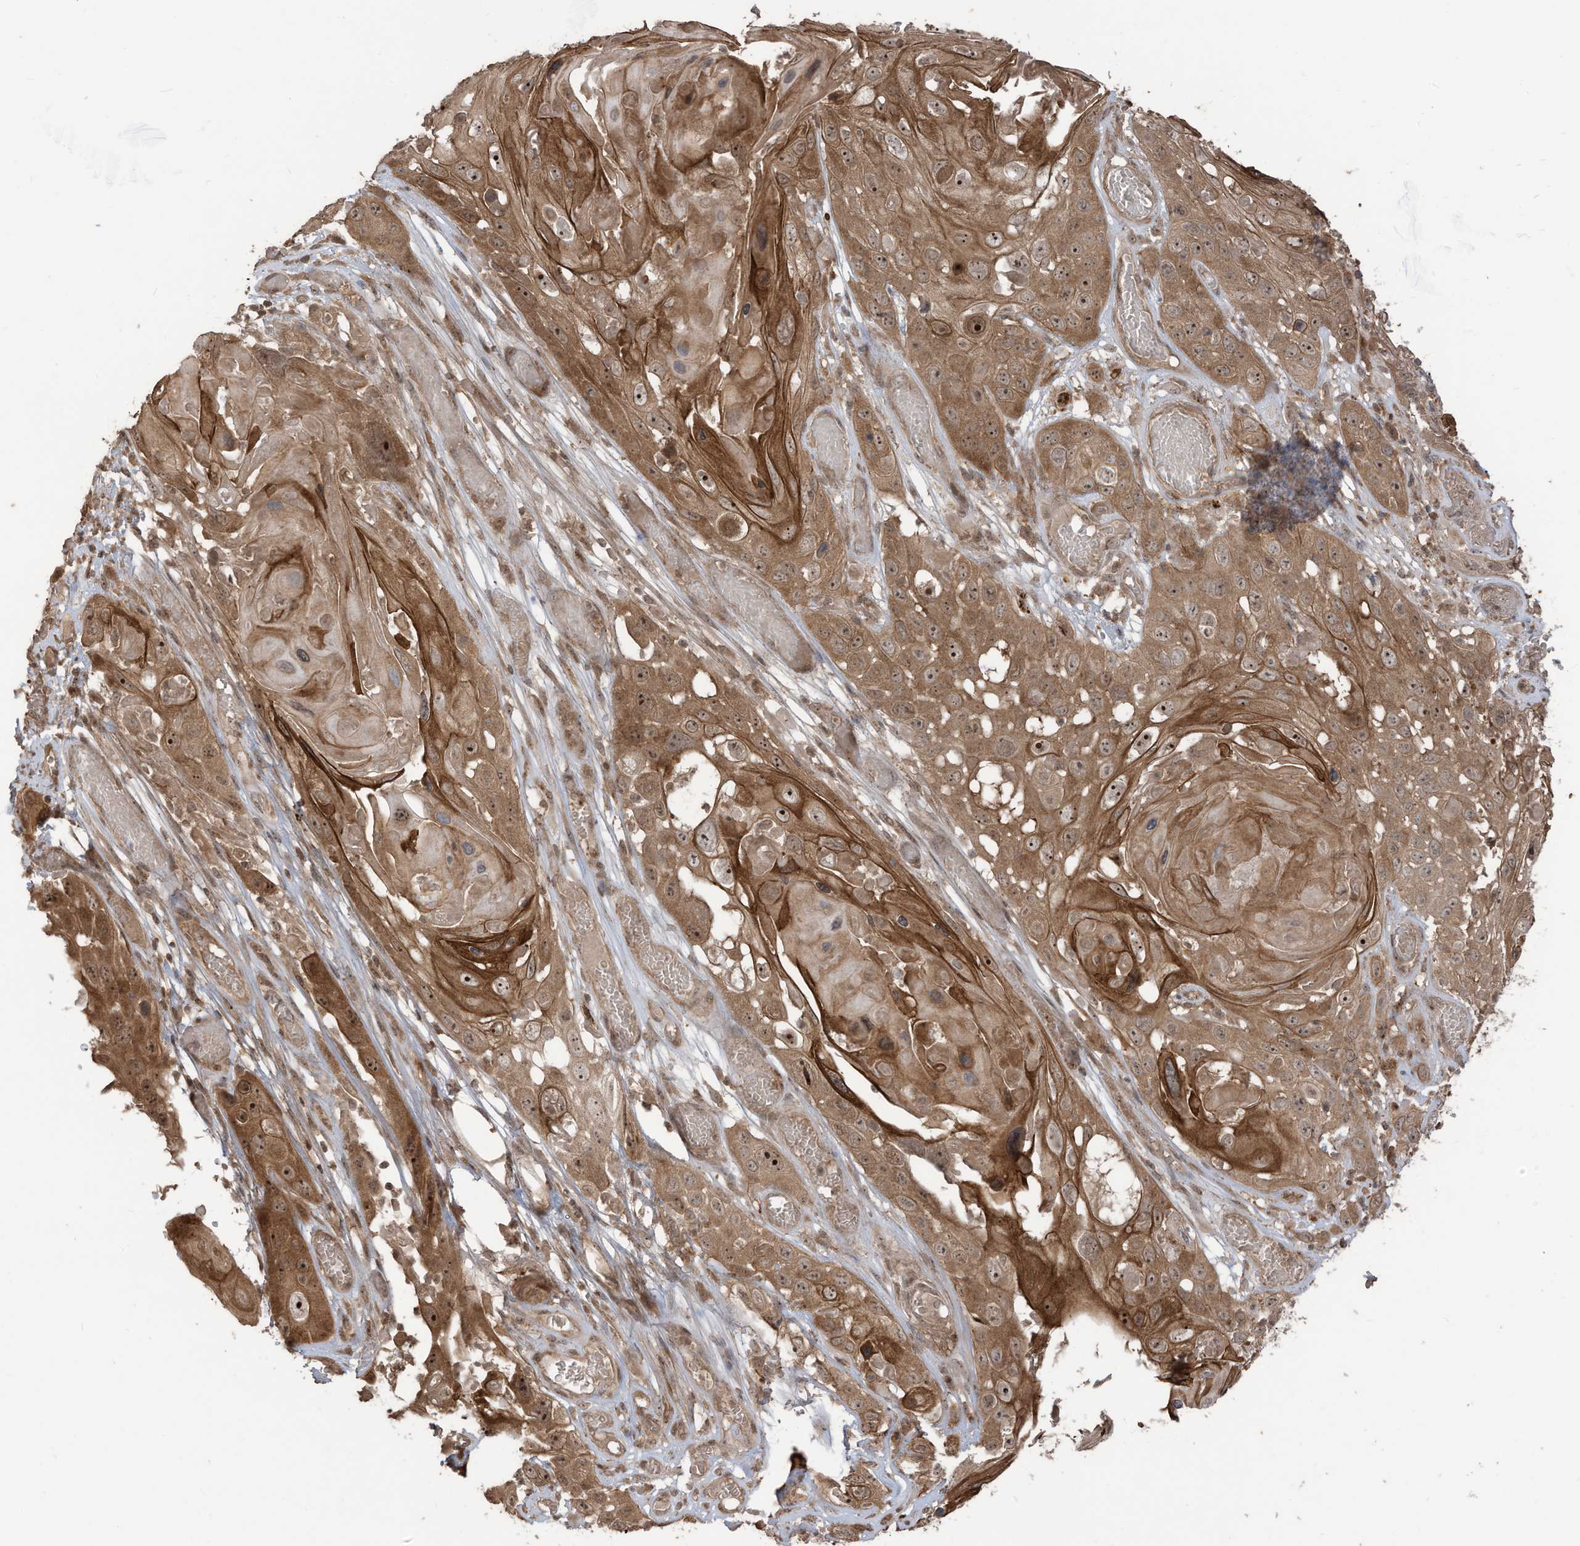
{"staining": {"intensity": "strong", "quantity": ">75%", "location": "cytoplasmic/membranous,nuclear"}, "tissue": "skin cancer", "cell_type": "Tumor cells", "image_type": "cancer", "snomed": [{"axis": "morphology", "description": "Squamous cell carcinoma, NOS"}, {"axis": "topography", "description": "Skin"}], "caption": "Immunohistochemistry (DAB) staining of skin squamous cell carcinoma displays strong cytoplasmic/membranous and nuclear protein positivity in about >75% of tumor cells. (DAB (3,3'-diaminobenzidine) IHC, brown staining for protein, blue staining for nuclei).", "gene": "CARF", "patient": {"sex": "male", "age": 55}}